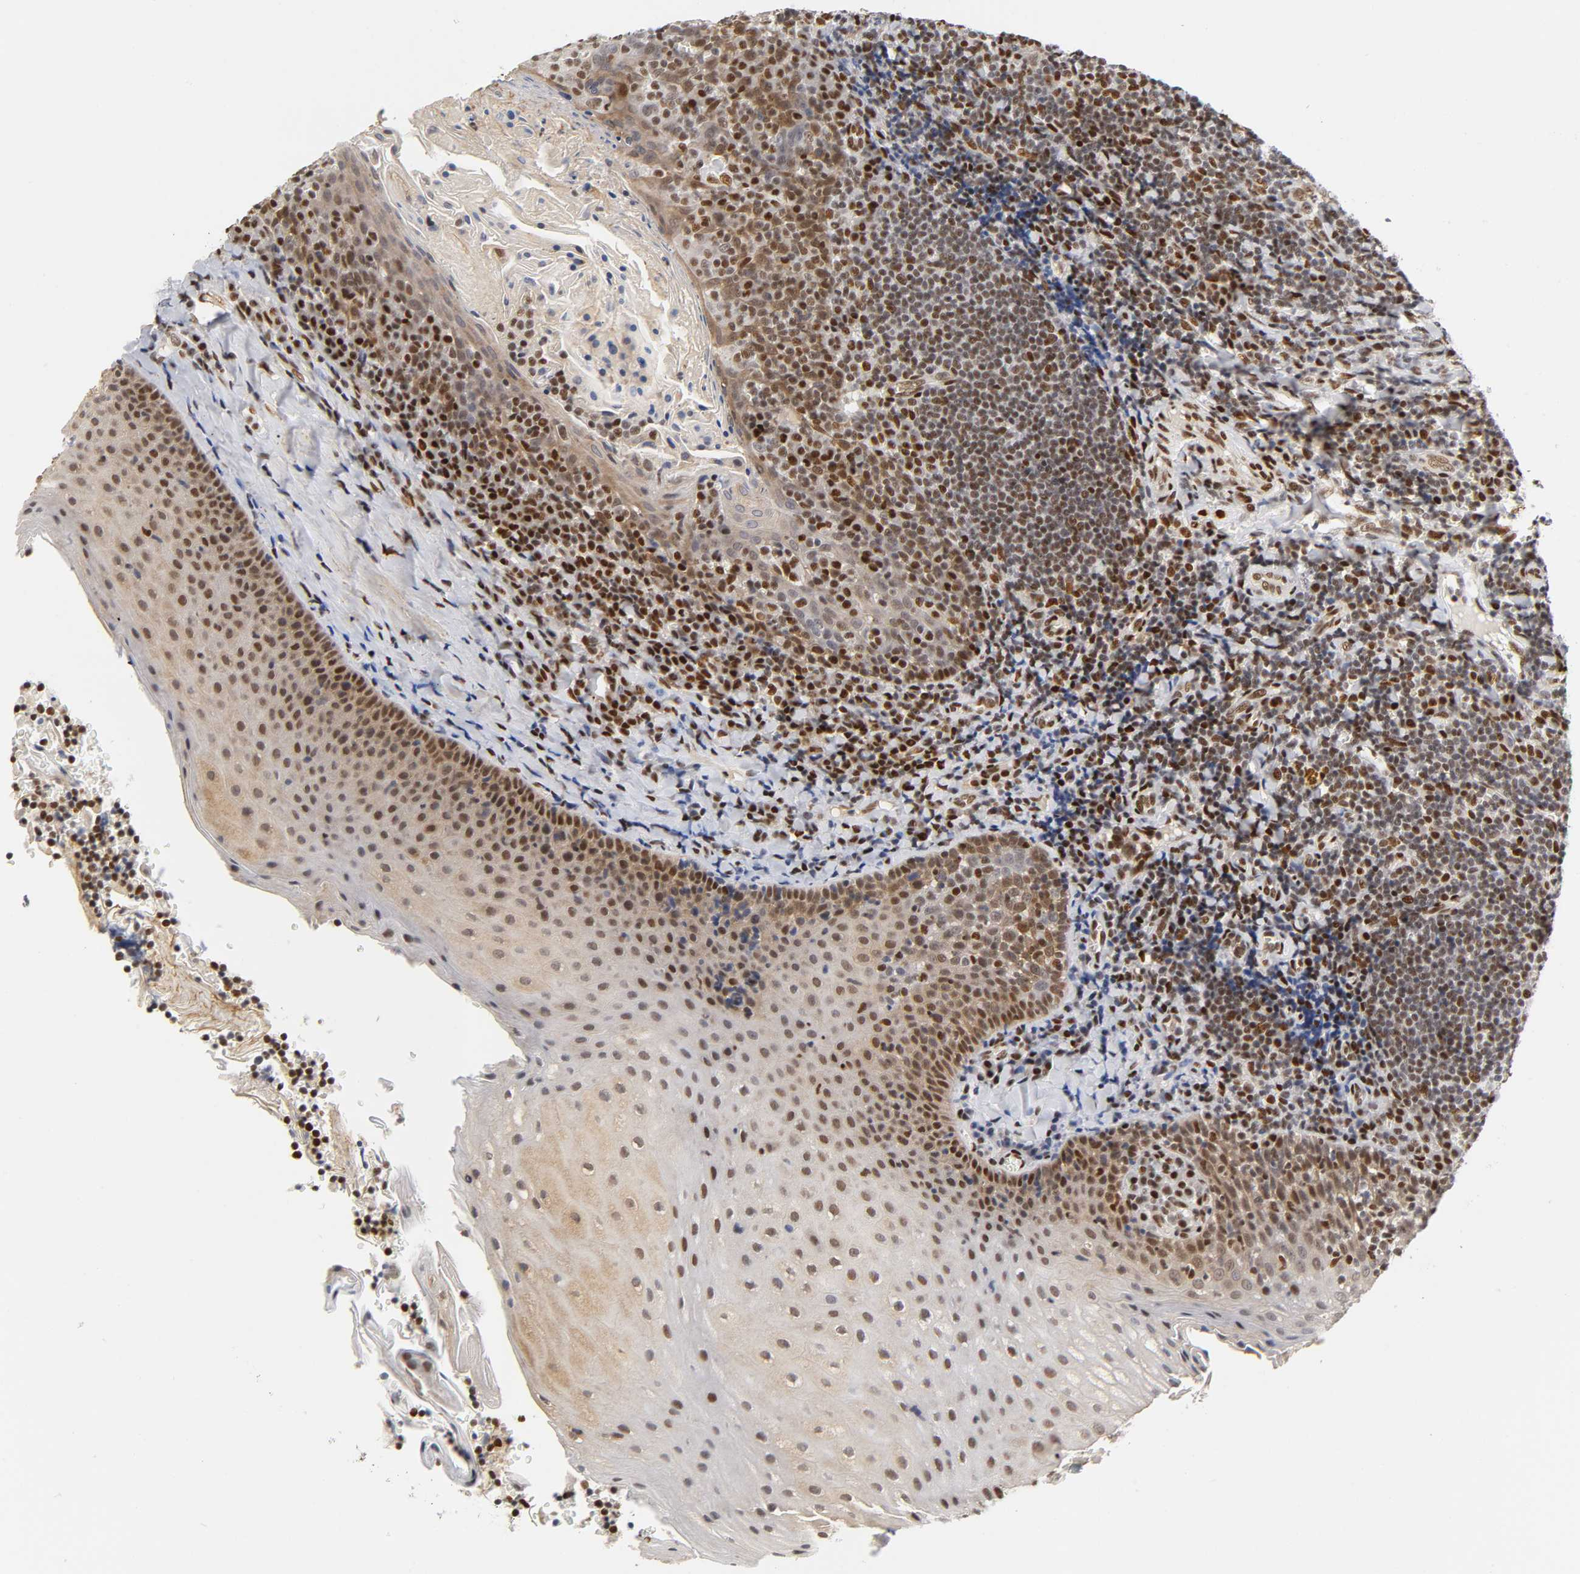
{"staining": {"intensity": "strong", "quantity": ">75%", "location": "nuclear"}, "tissue": "tonsil", "cell_type": "Non-germinal center cells", "image_type": "normal", "snomed": [{"axis": "morphology", "description": "Normal tissue, NOS"}, {"axis": "topography", "description": "Tonsil"}], "caption": "A micrograph showing strong nuclear positivity in about >75% of non-germinal center cells in unremarkable tonsil, as visualized by brown immunohistochemical staining.", "gene": "NR3C1", "patient": {"sex": "male", "age": 31}}